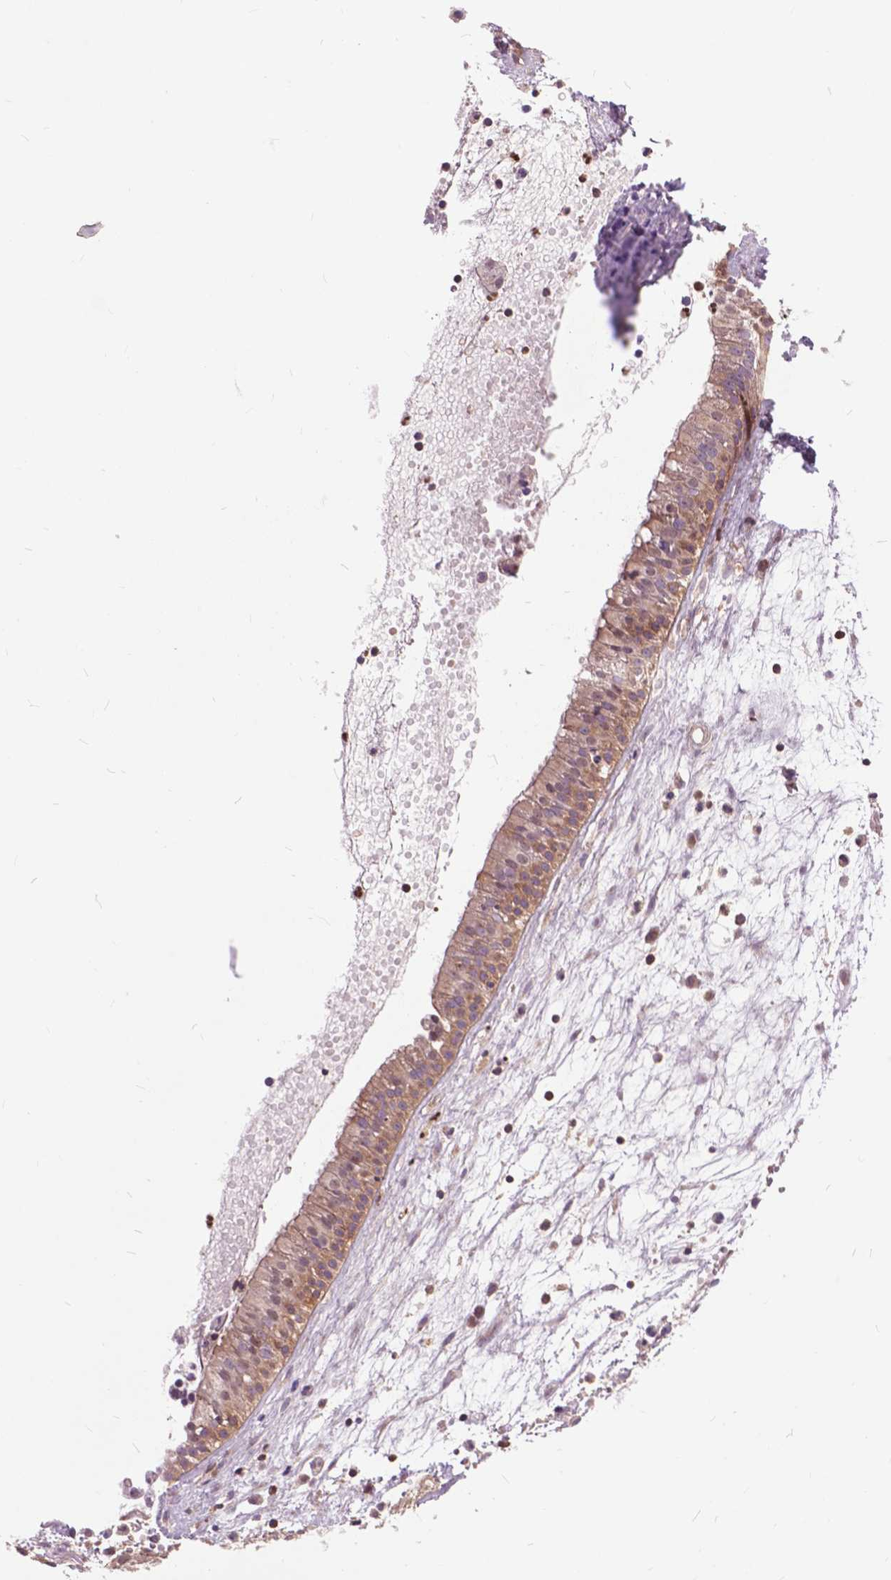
{"staining": {"intensity": "moderate", "quantity": ">75%", "location": "cytoplasmic/membranous"}, "tissue": "nasopharynx", "cell_type": "Respiratory epithelial cells", "image_type": "normal", "snomed": [{"axis": "morphology", "description": "Normal tissue, NOS"}, {"axis": "topography", "description": "Nasopharynx"}], "caption": "High-power microscopy captured an immunohistochemistry histopathology image of unremarkable nasopharynx, revealing moderate cytoplasmic/membranous expression in about >75% of respiratory epithelial cells. (DAB = brown stain, brightfield microscopy at high magnification).", "gene": "ARAF", "patient": {"sex": "male", "age": 31}}